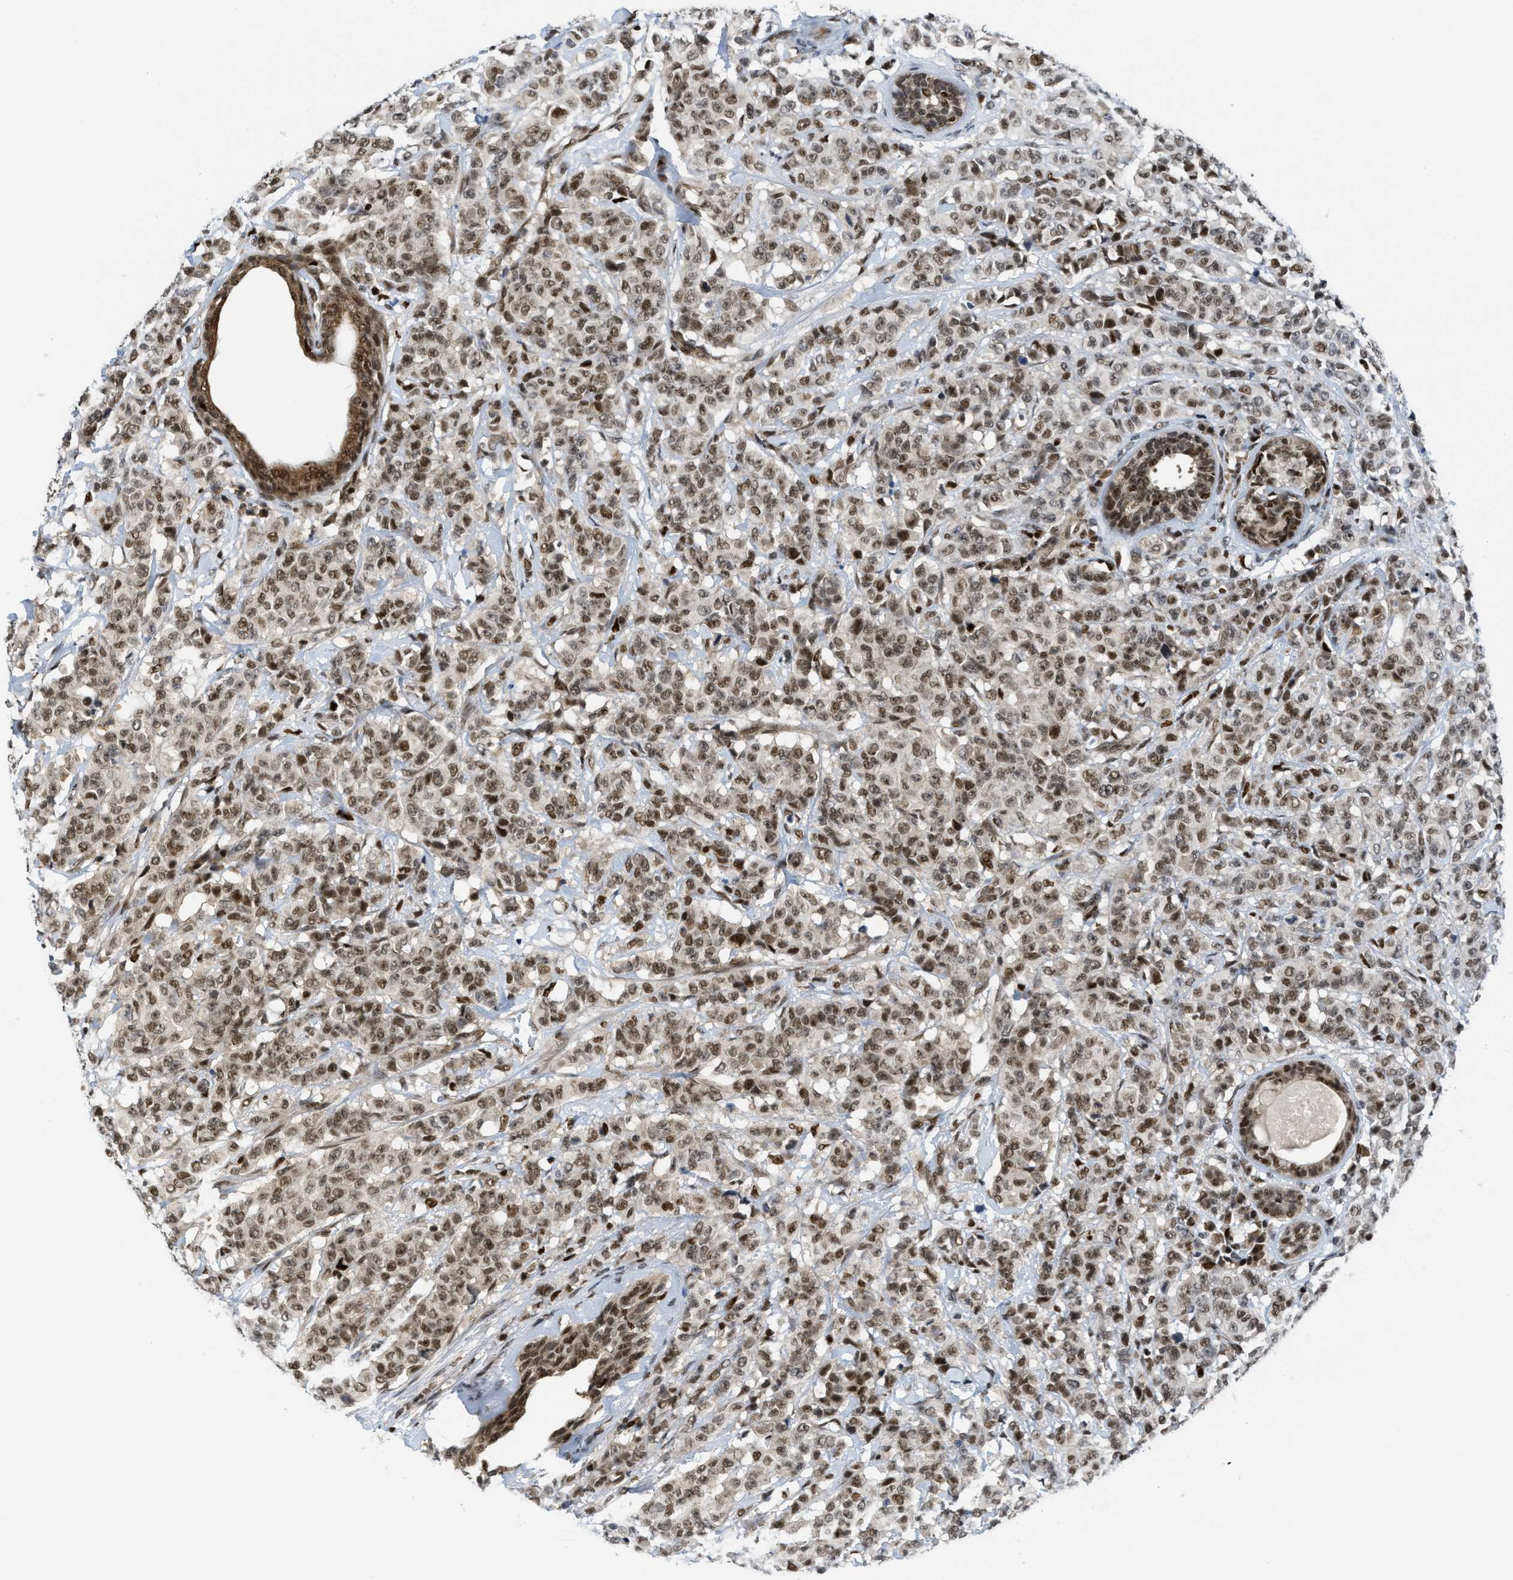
{"staining": {"intensity": "moderate", "quantity": ">75%", "location": "nuclear"}, "tissue": "breast cancer", "cell_type": "Tumor cells", "image_type": "cancer", "snomed": [{"axis": "morphology", "description": "Normal tissue, NOS"}, {"axis": "morphology", "description": "Duct carcinoma"}, {"axis": "topography", "description": "Breast"}], "caption": "Breast infiltrating ductal carcinoma was stained to show a protein in brown. There is medium levels of moderate nuclear expression in about >75% of tumor cells.", "gene": "RFX5", "patient": {"sex": "female", "age": 40}}